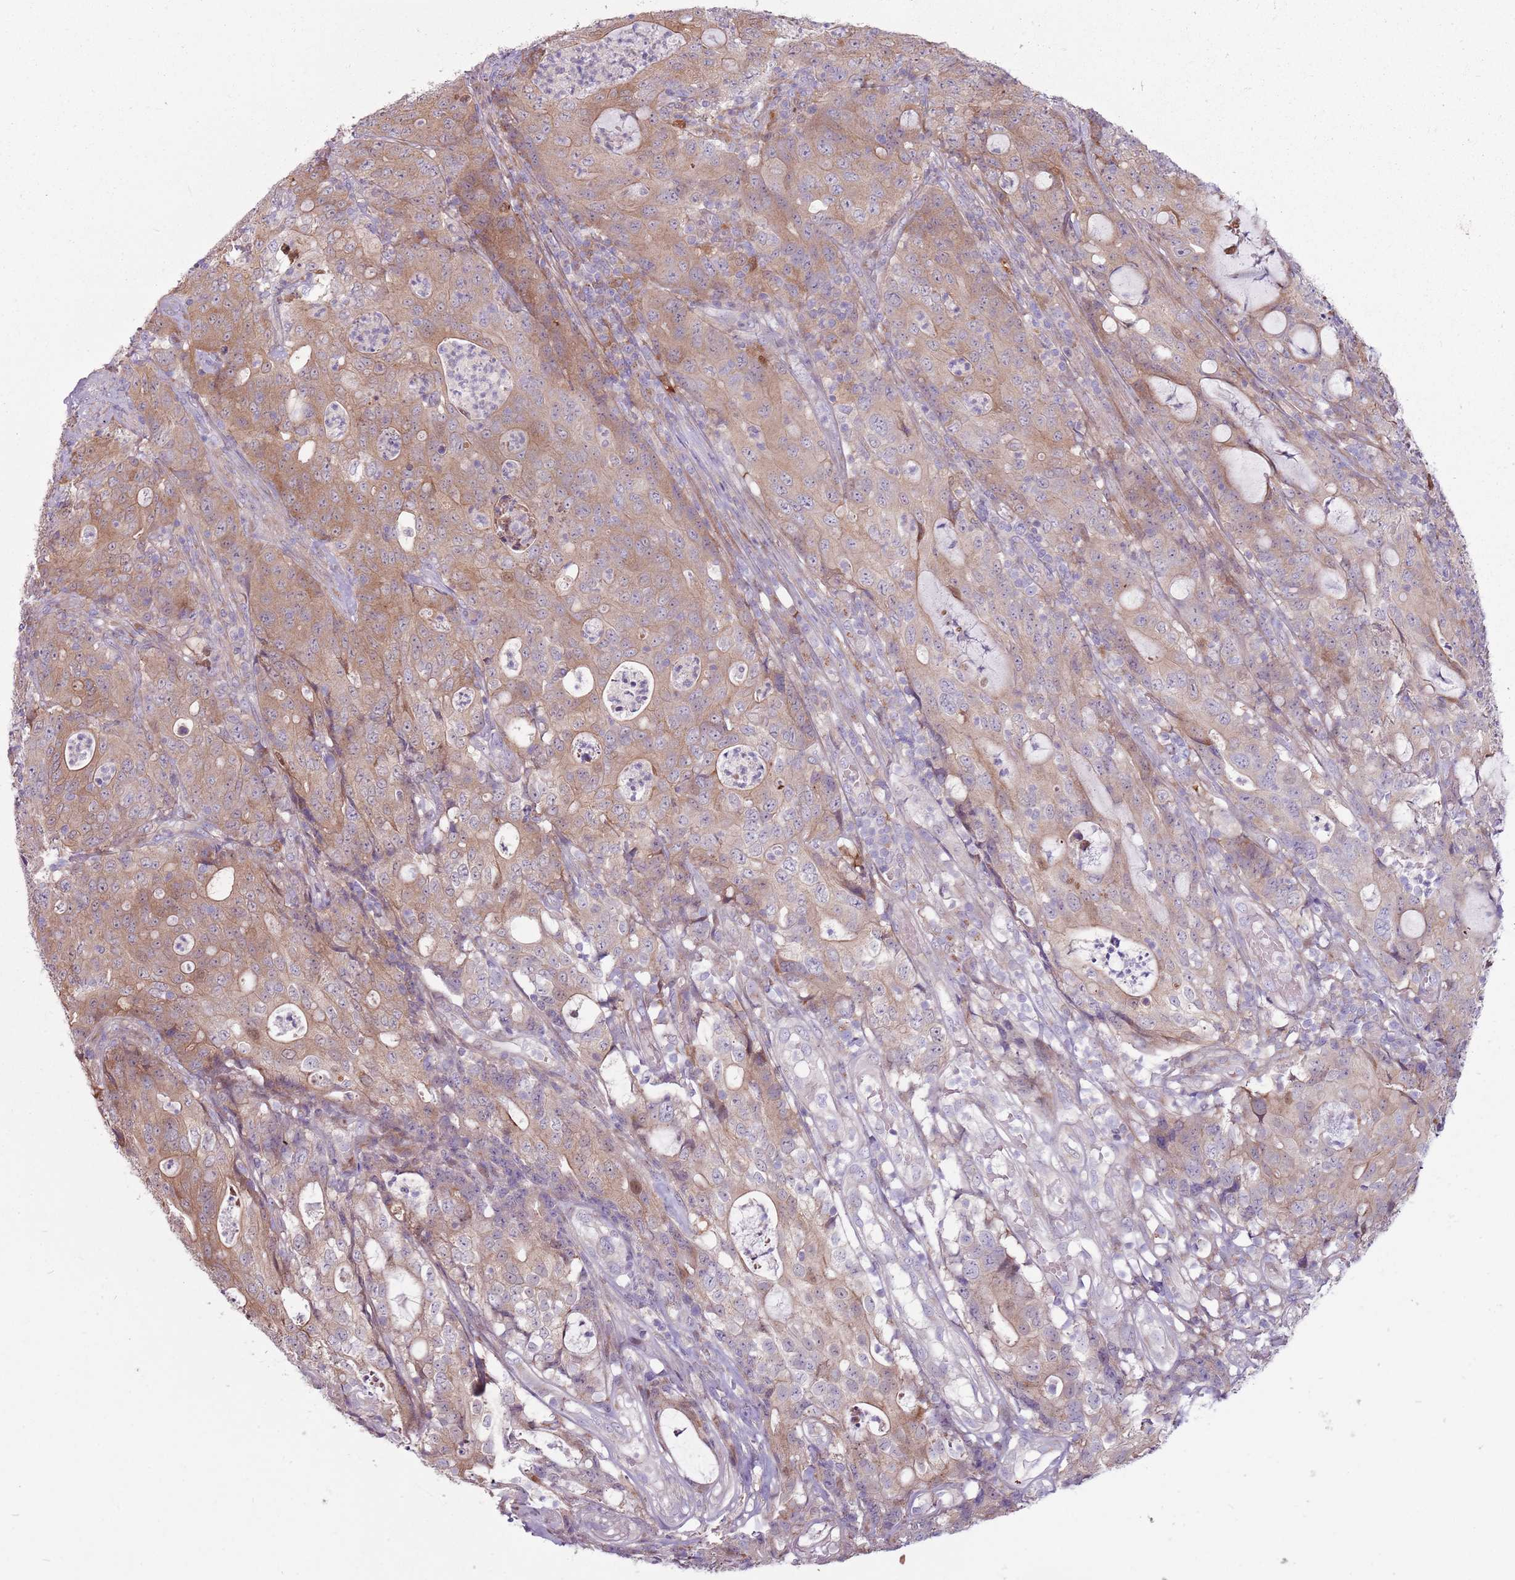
{"staining": {"intensity": "moderate", "quantity": "25%-75%", "location": "cytoplasmic/membranous"}, "tissue": "colorectal cancer", "cell_type": "Tumor cells", "image_type": "cancer", "snomed": [{"axis": "morphology", "description": "Adenocarcinoma, NOS"}, {"axis": "topography", "description": "Colon"}], "caption": "Colorectal adenocarcinoma tissue displays moderate cytoplasmic/membranous expression in approximately 25%-75% of tumor cells The protein is shown in brown color, while the nuclei are stained blue.", "gene": "CCDC150", "patient": {"sex": "male", "age": 83}}